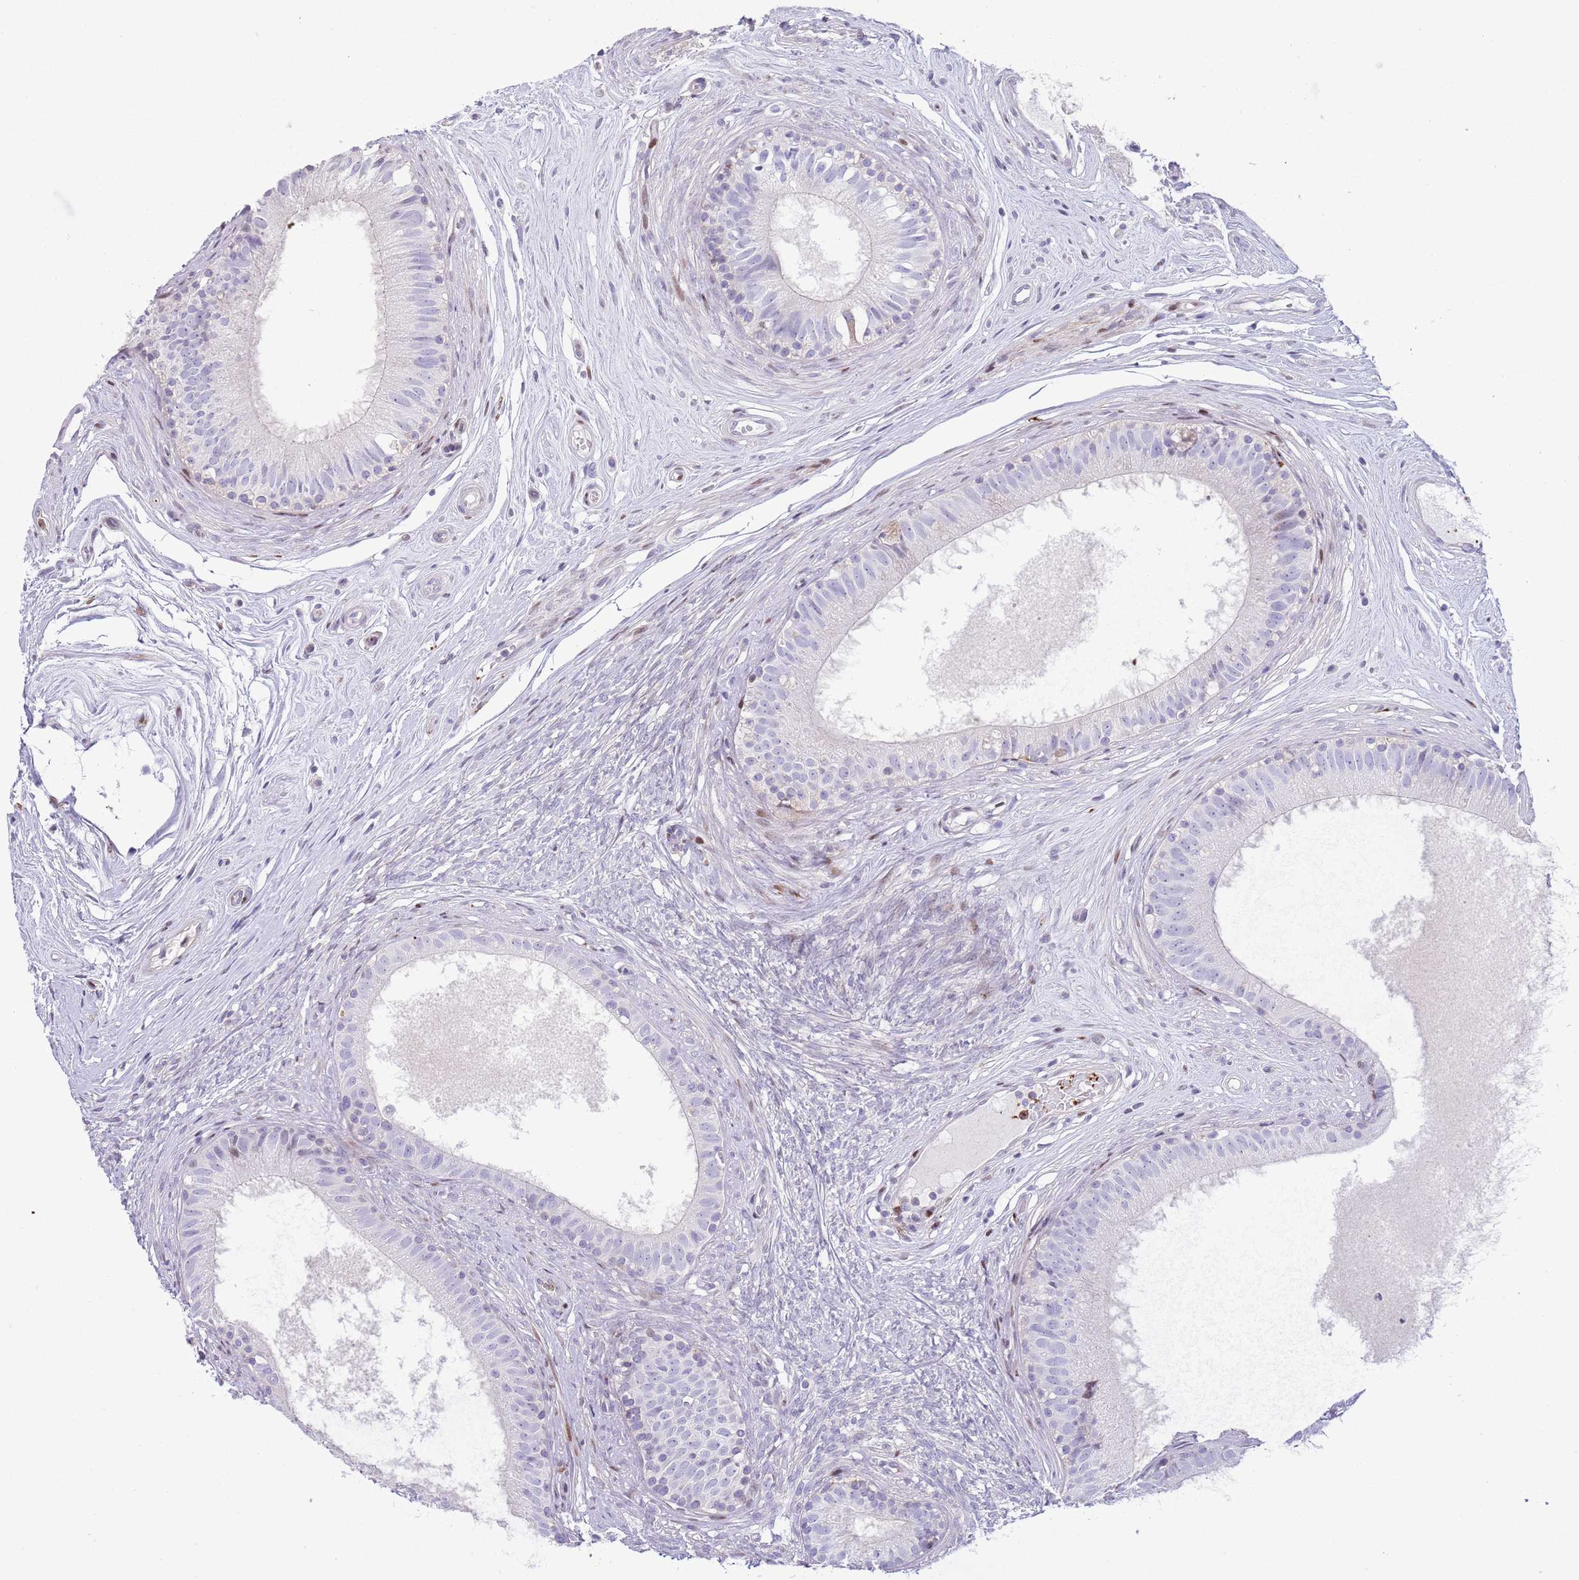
{"staining": {"intensity": "negative", "quantity": "none", "location": "none"}, "tissue": "epididymis", "cell_type": "Glandular cells", "image_type": "normal", "snomed": [{"axis": "morphology", "description": "Normal tissue, NOS"}, {"axis": "topography", "description": "Epididymis"}], "caption": "Immunohistochemistry (IHC) image of unremarkable epididymis: epididymis stained with DAB (3,3'-diaminobenzidine) shows no significant protein positivity in glandular cells.", "gene": "ANO8", "patient": {"sex": "male", "age": 74}}